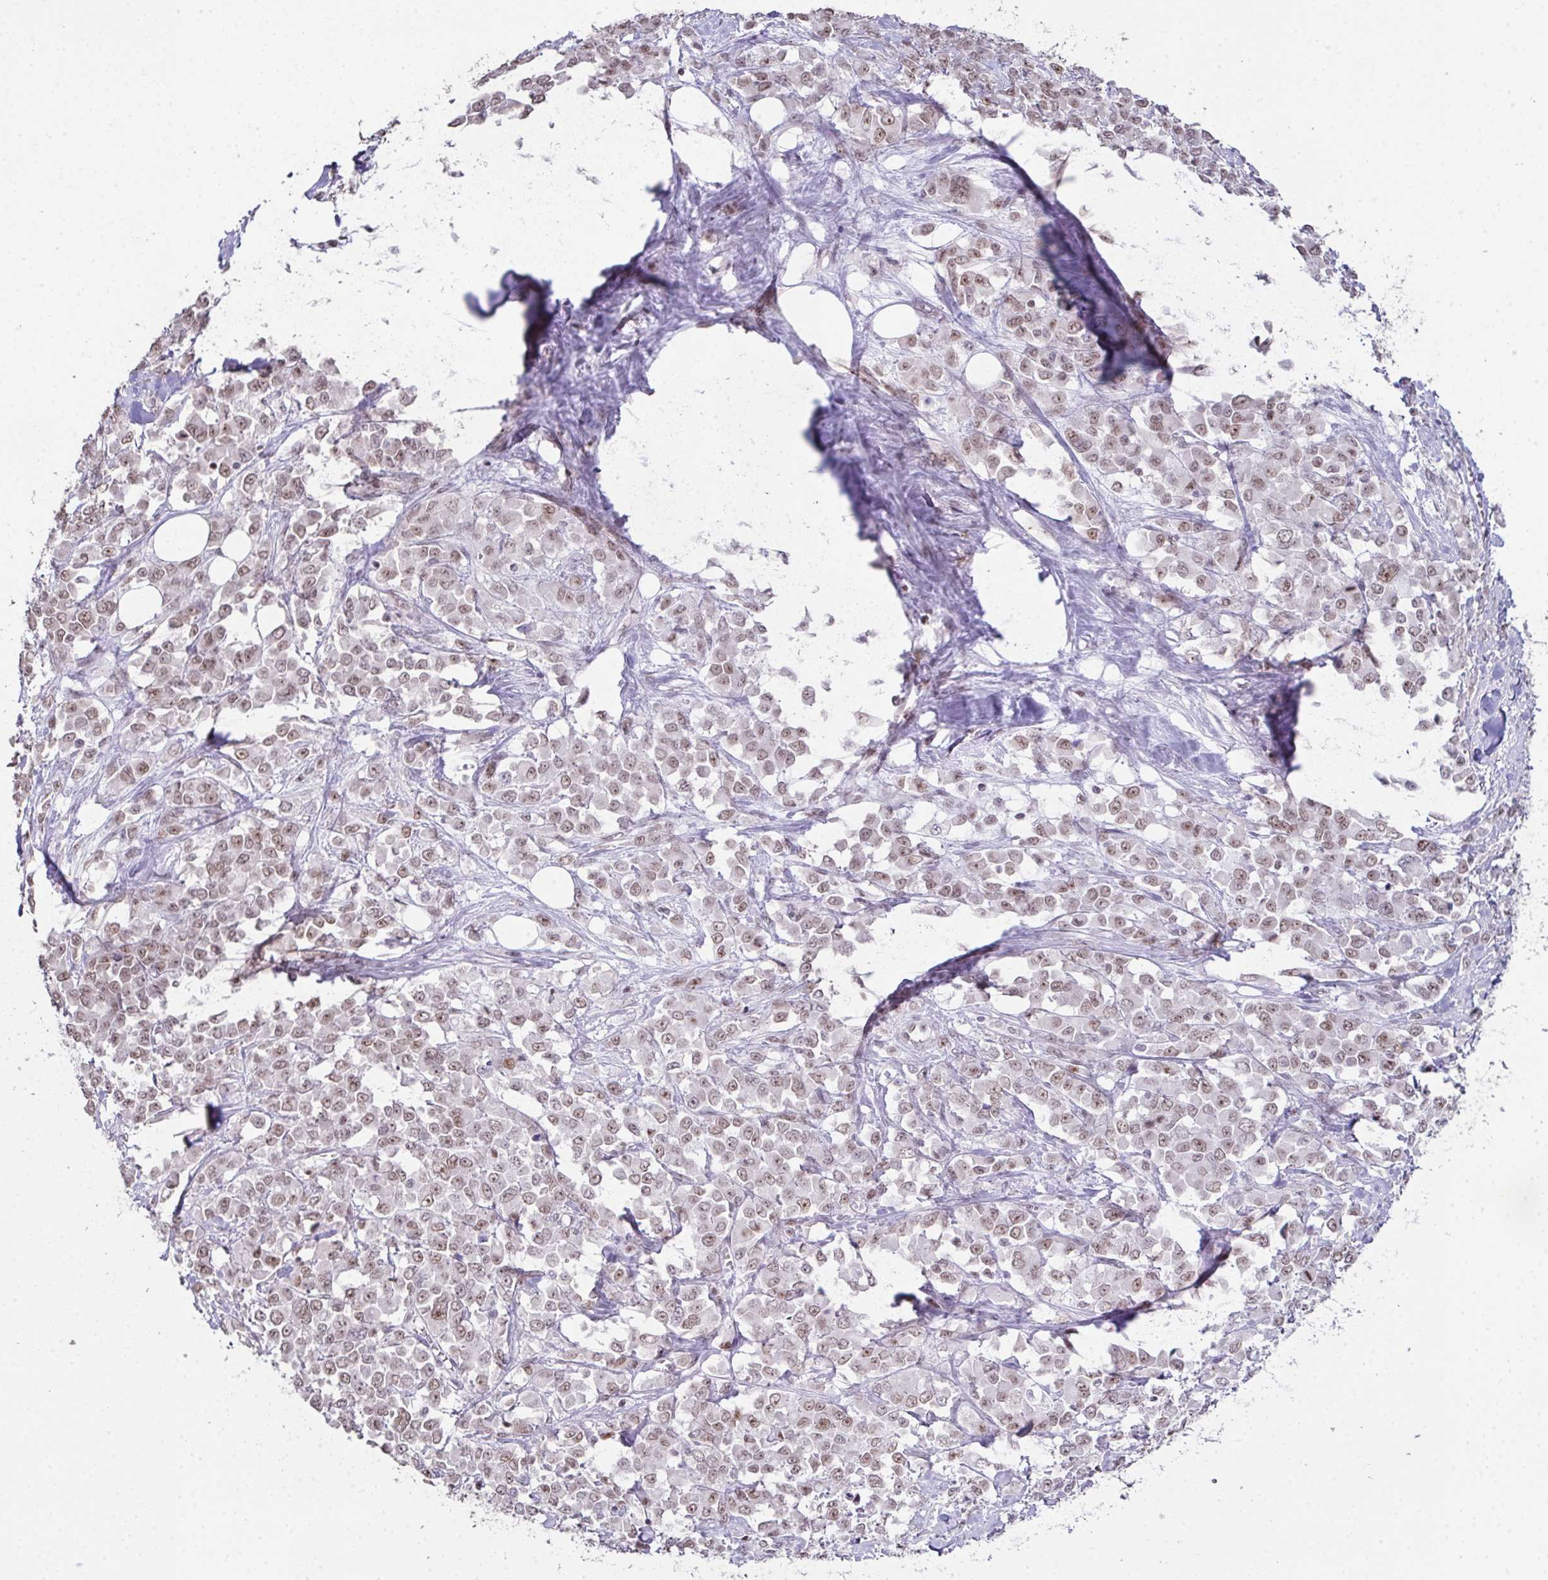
{"staining": {"intensity": "moderate", "quantity": ">75%", "location": "nuclear"}, "tissue": "stomach cancer", "cell_type": "Tumor cells", "image_type": "cancer", "snomed": [{"axis": "morphology", "description": "Adenocarcinoma, NOS"}, {"axis": "topography", "description": "Stomach"}], "caption": "Adenocarcinoma (stomach) stained for a protein (brown) exhibits moderate nuclear positive positivity in about >75% of tumor cells.", "gene": "ZNF800", "patient": {"sex": "female", "age": 76}}